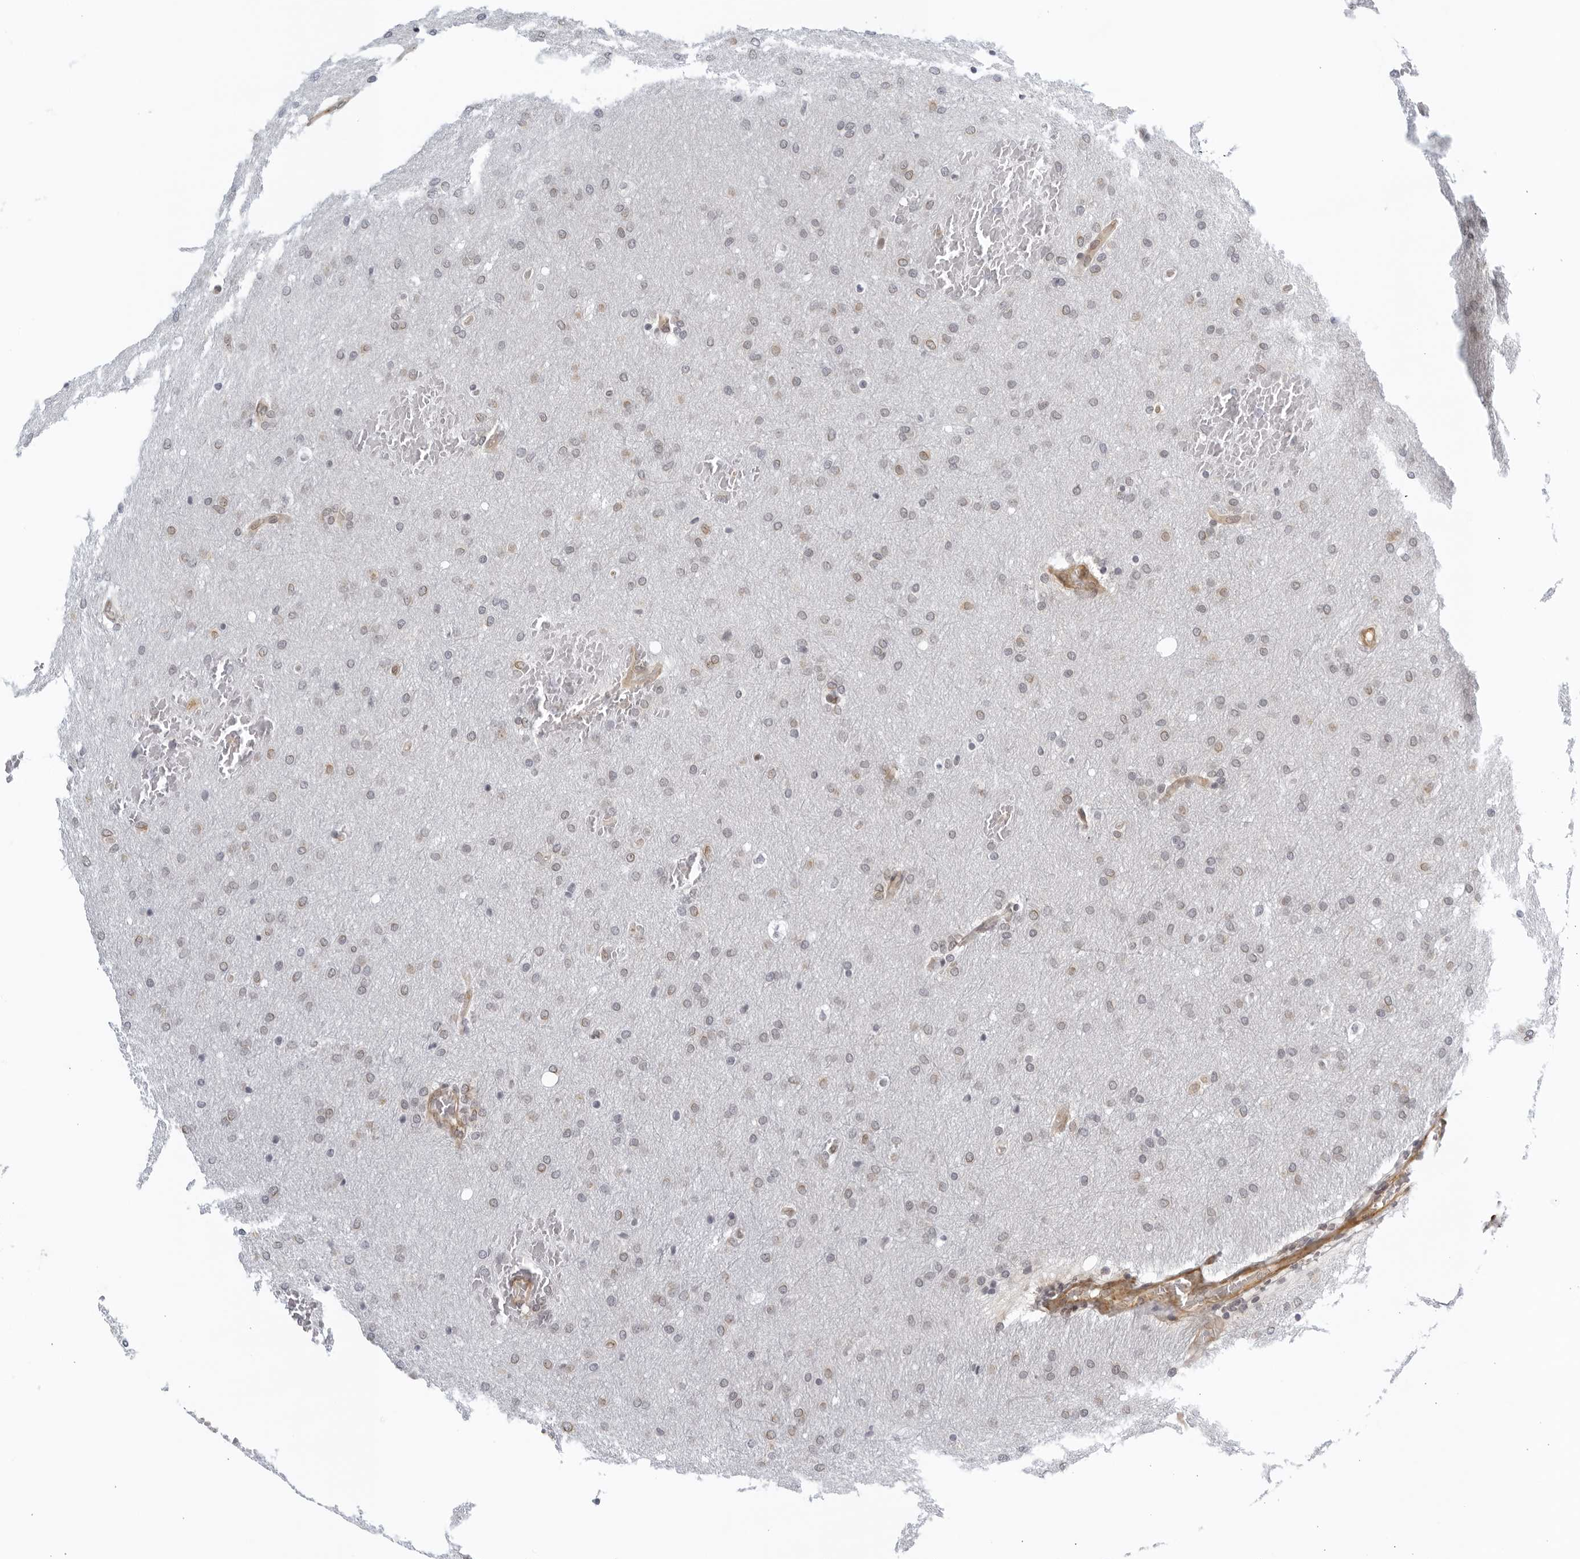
{"staining": {"intensity": "negative", "quantity": "none", "location": "none"}, "tissue": "glioma", "cell_type": "Tumor cells", "image_type": "cancer", "snomed": [{"axis": "morphology", "description": "Glioma, malignant, Low grade"}, {"axis": "topography", "description": "Brain"}], "caption": "Immunohistochemistry micrograph of neoplastic tissue: human malignant glioma (low-grade) stained with DAB (3,3'-diaminobenzidine) shows no significant protein positivity in tumor cells.", "gene": "SERTAD4", "patient": {"sex": "female", "age": 37}}